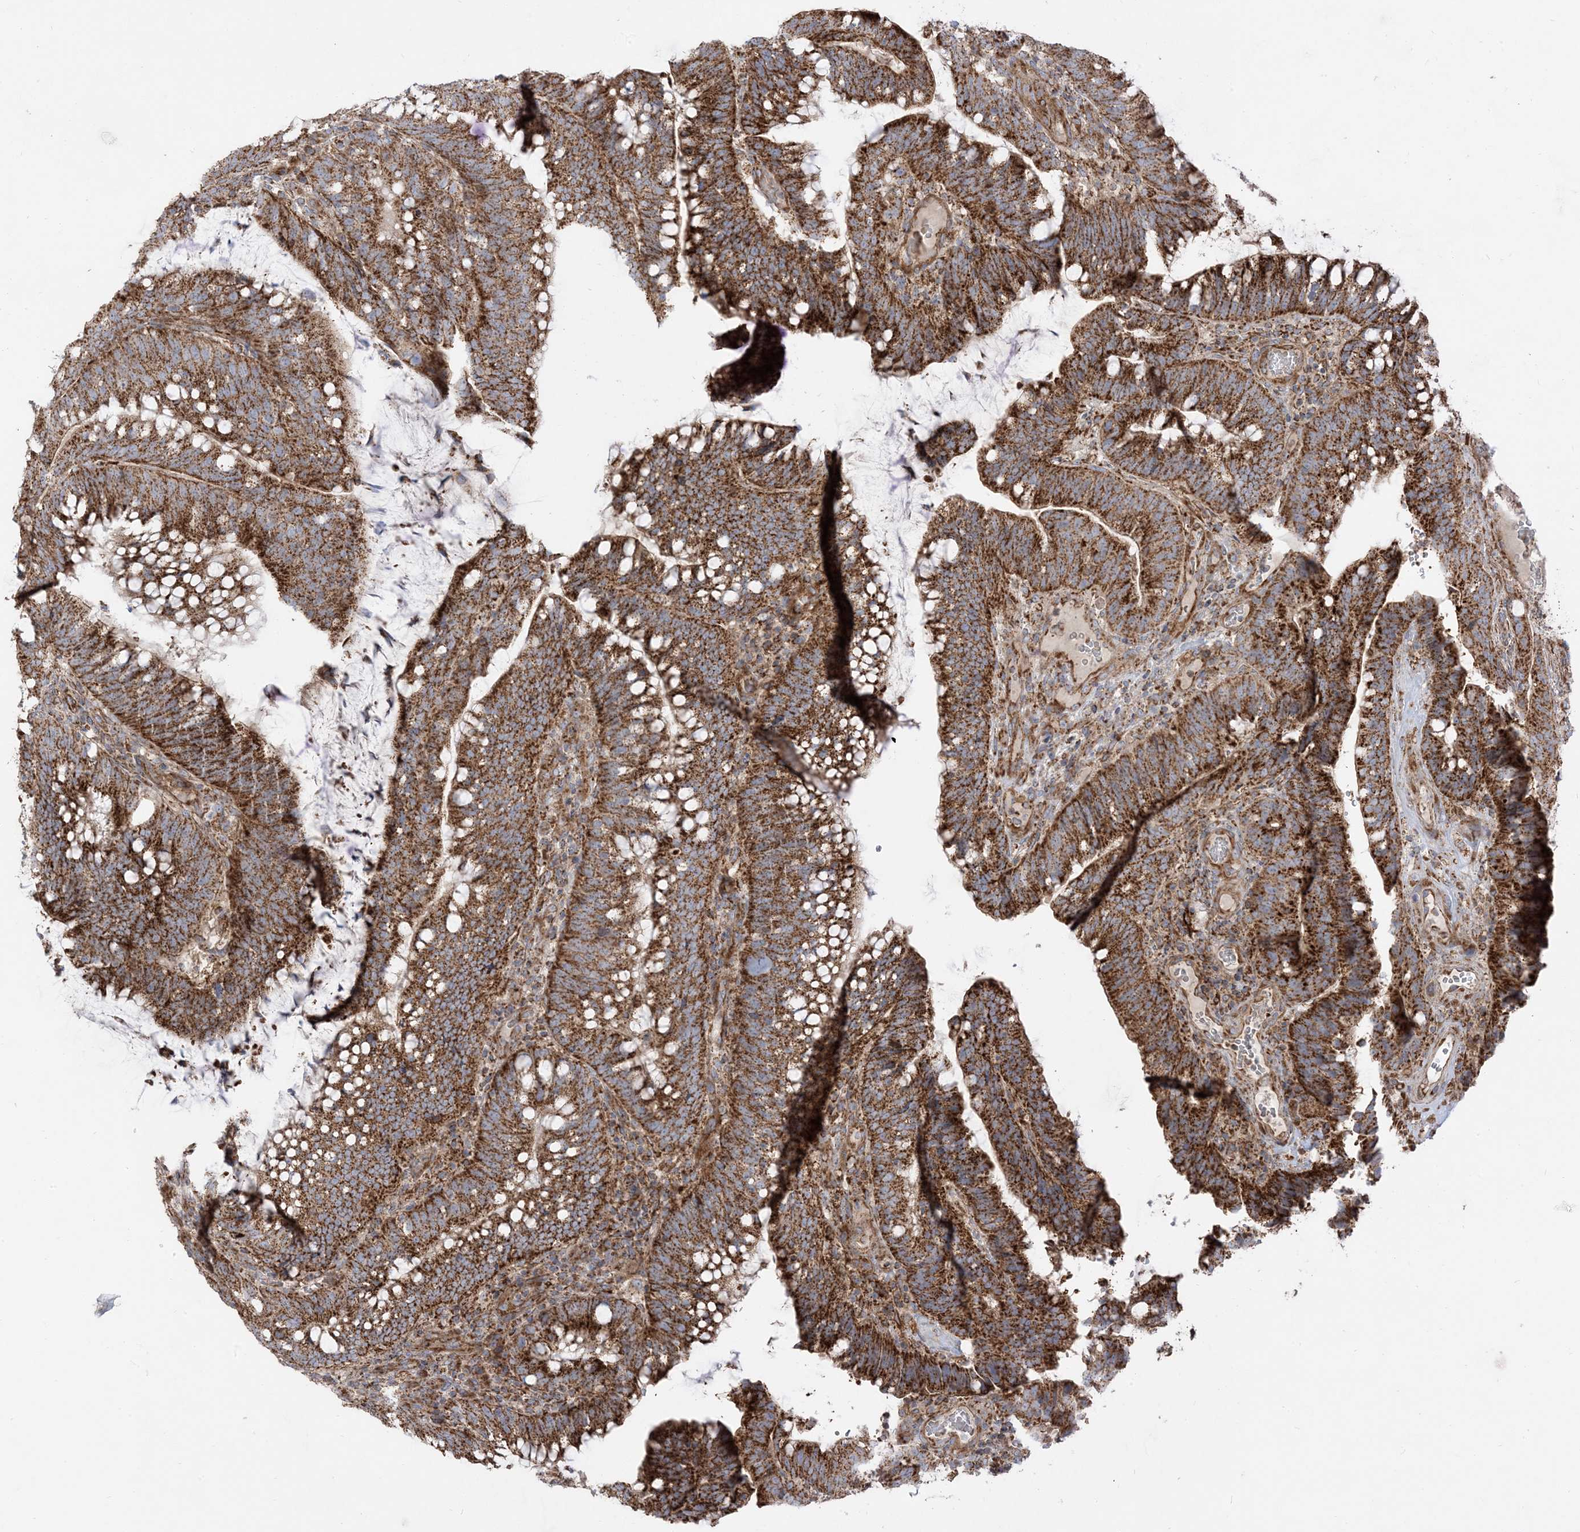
{"staining": {"intensity": "strong", "quantity": ">75%", "location": "cytoplasmic/membranous"}, "tissue": "colorectal cancer", "cell_type": "Tumor cells", "image_type": "cancer", "snomed": [{"axis": "morphology", "description": "Adenocarcinoma, NOS"}, {"axis": "topography", "description": "Colon"}], "caption": "Strong cytoplasmic/membranous positivity for a protein is seen in approximately >75% of tumor cells of colorectal cancer using immunohistochemistry.", "gene": "AARS2", "patient": {"sex": "female", "age": 66}}